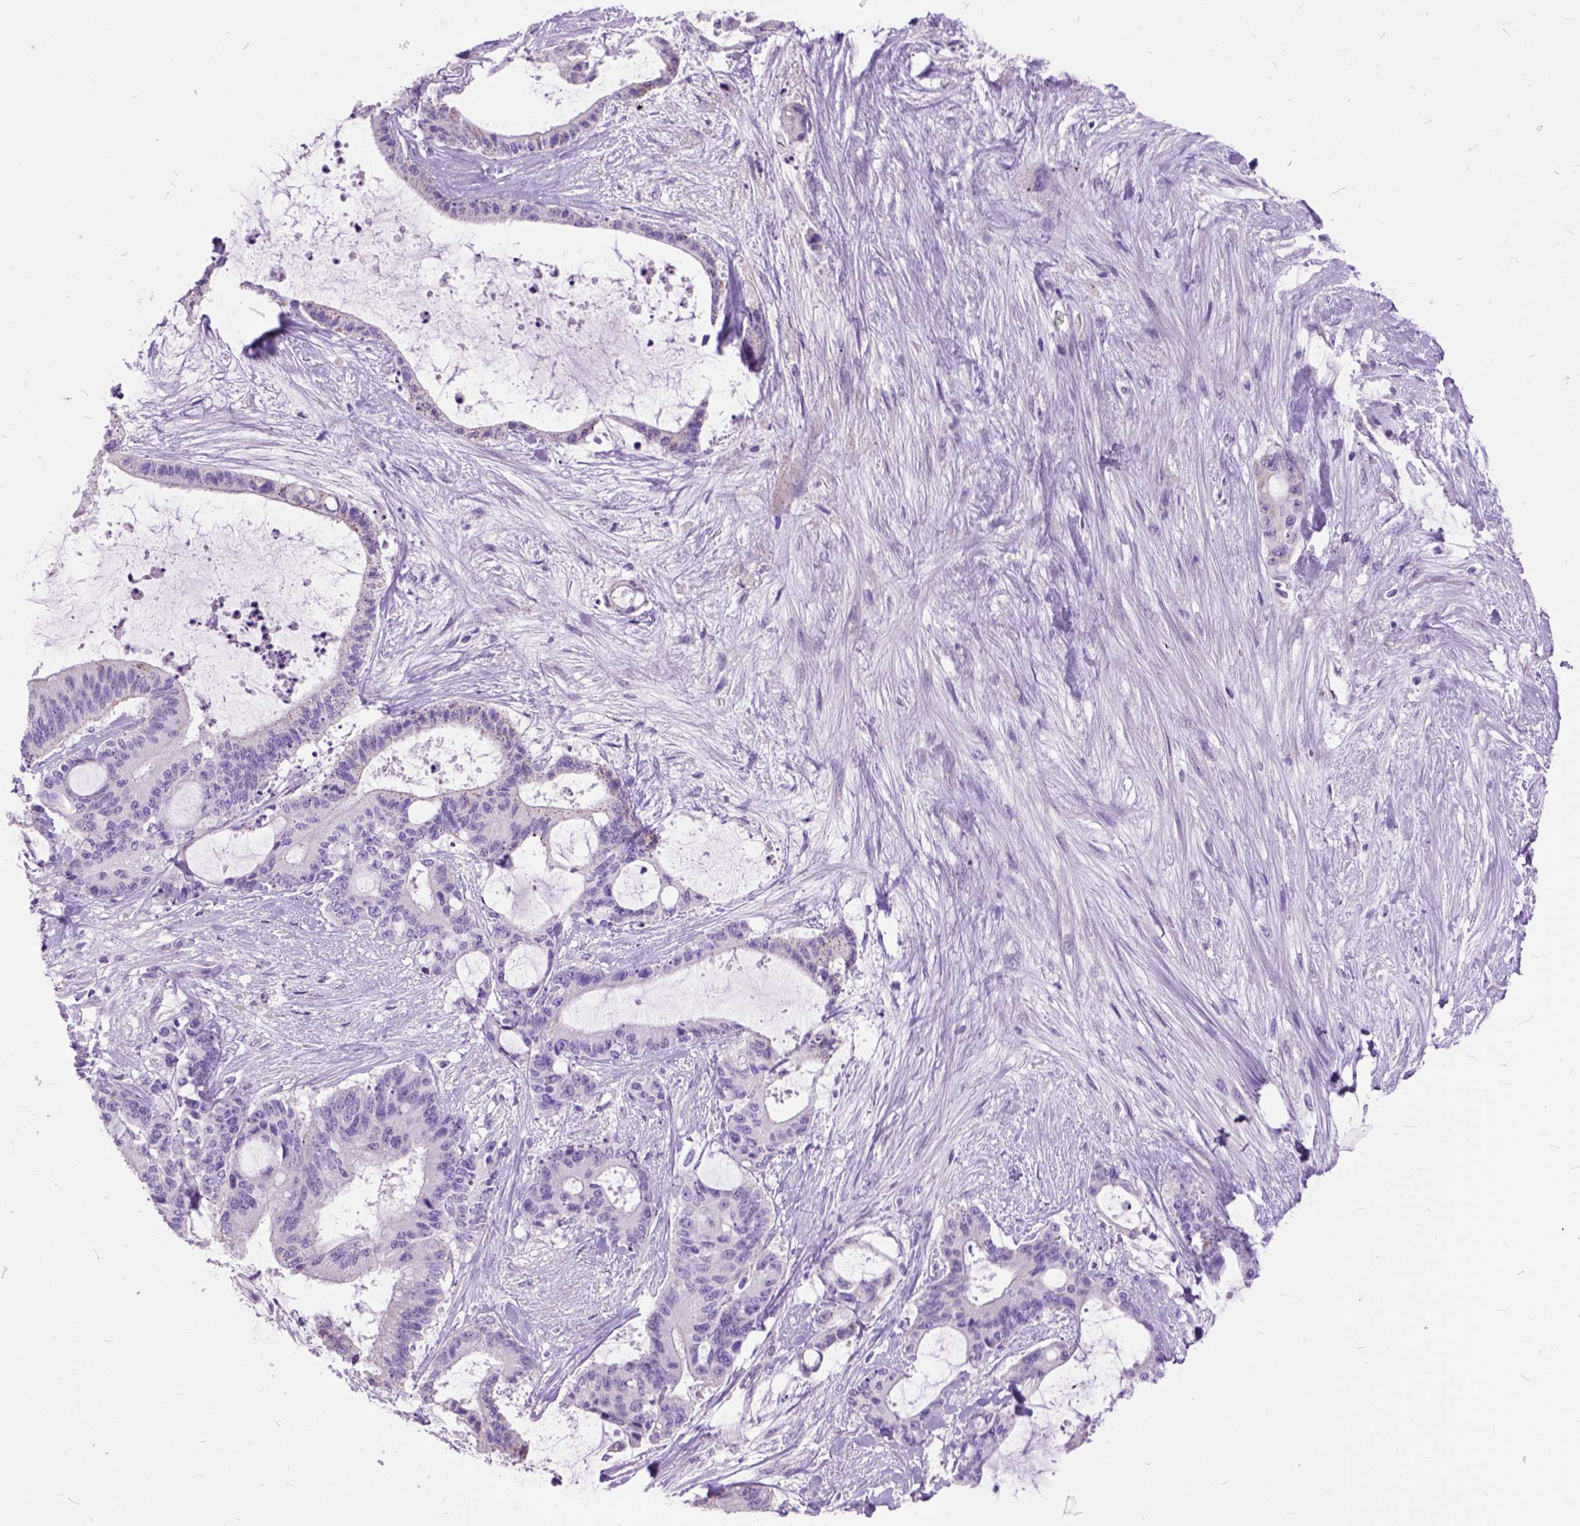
{"staining": {"intensity": "negative", "quantity": "none", "location": "none"}, "tissue": "liver cancer", "cell_type": "Tumor cells", "image_type": "cancer", "snomed": [{"axis": "morphology", "description": "Normal tissue, NOS"}, {"axis": "morphology", "description": "Cholangiocarcinoma"}, {"axis": "topography", "description": "Liver"}, {"axis": "topography", "description": "Peripheral nerve tissue"}], "caption": "Immunohistochemistry (IHC) photomicrograph of neoplastic tissue: human liver cancer stained with DAB (3,3'-diaminobenzidine) shows no significant protein expression in tumor cells.", "gene": "MAPT", "patient": {"sex": "female", "age": 73}}